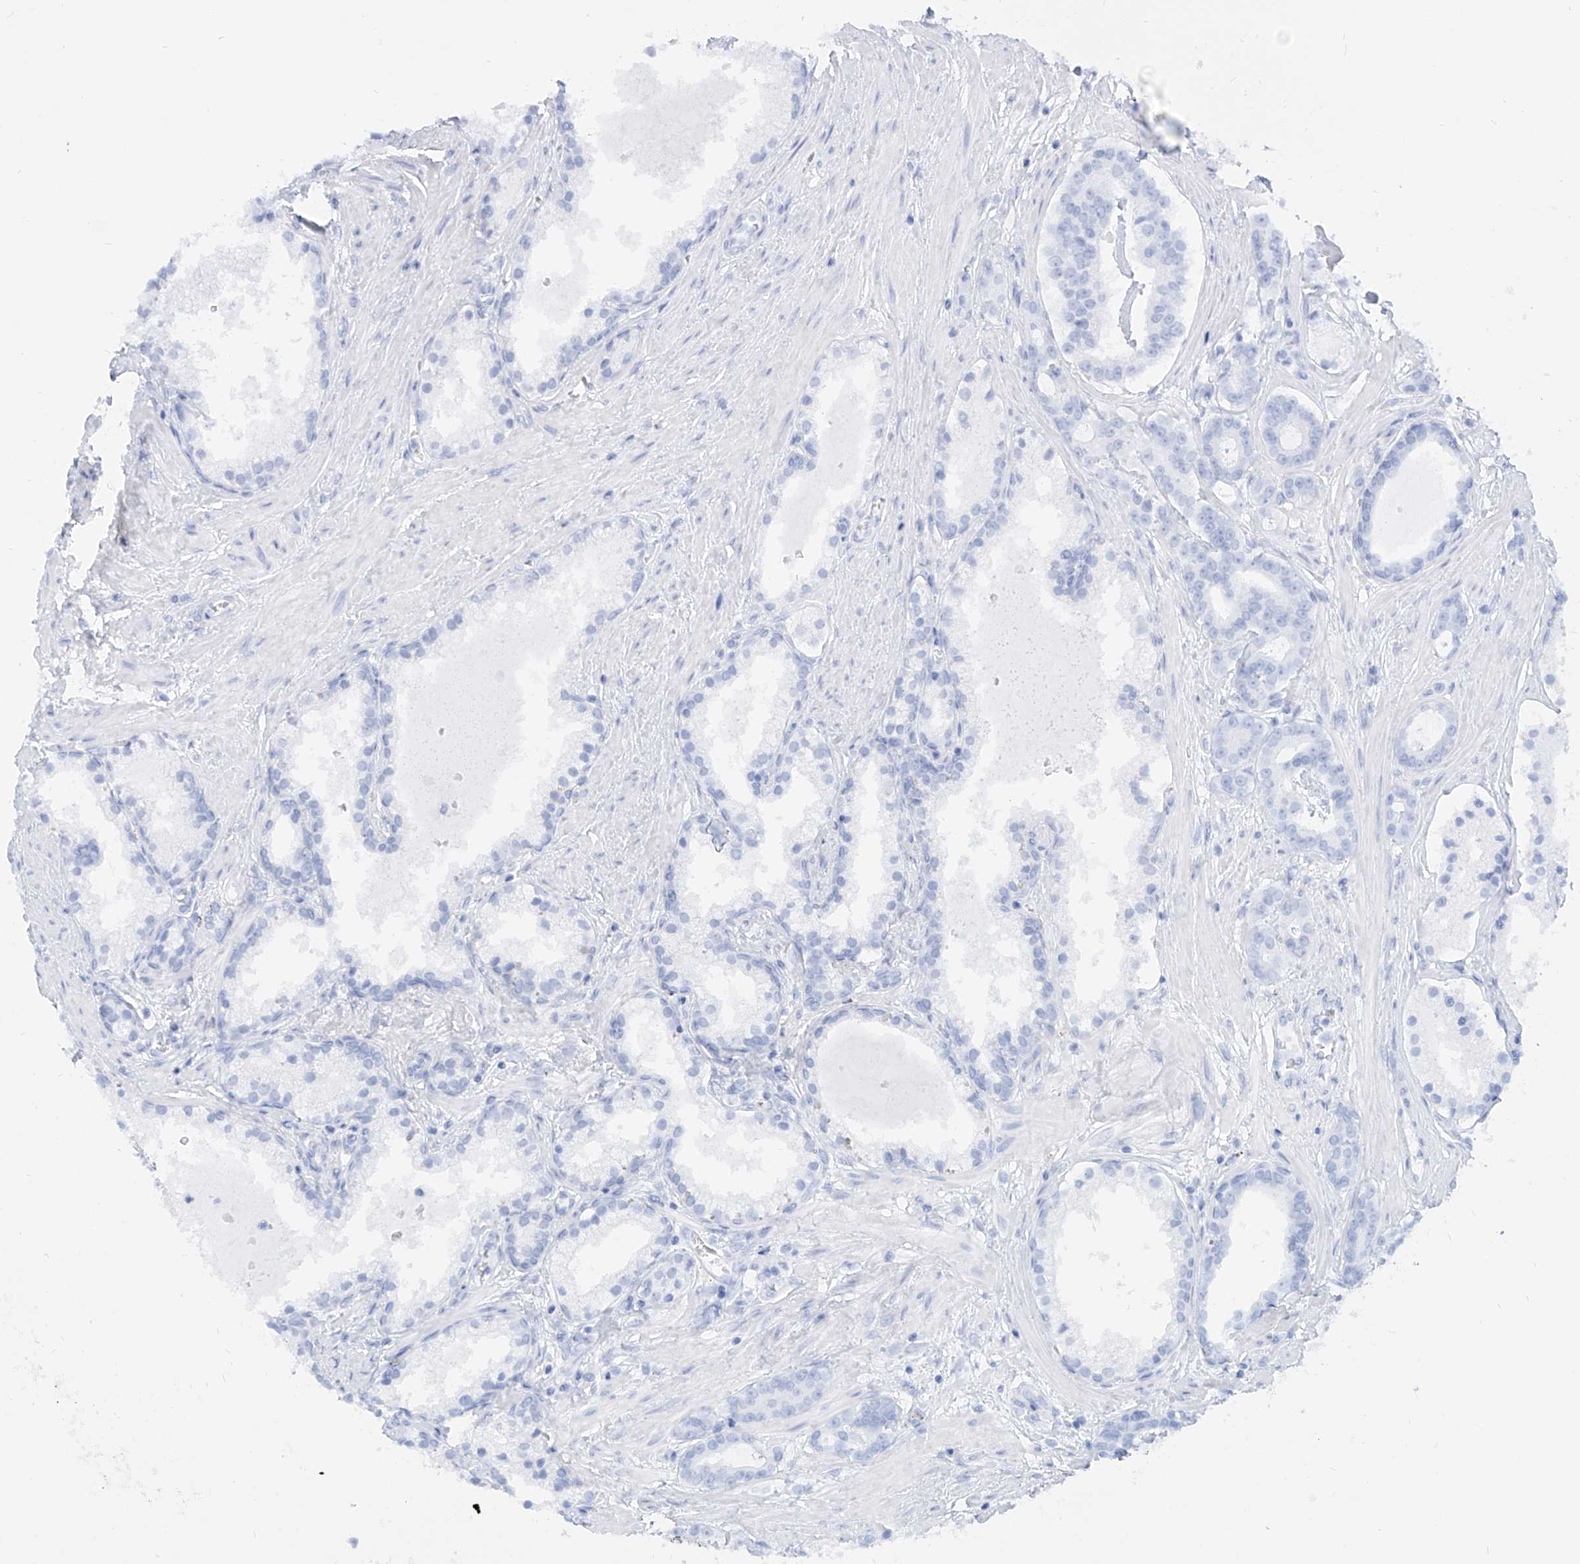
{"staining": {"intensity": "negative", "quantity": "none", "location": "none"}, "tissue": "prostate cancer", "cell_type": "Tumor cells", "image_type": "cancer", "snomed": [{"axis": "morphology", "description": "Adenocarcinoma, High grade"}, {"axis": "topography", "description": "Prostate"}], "caption": "This is a histopathology image of IHC staining of prostate cancer, which shows no staining in tumor cells.", "gene": "PDXK", "patient": {"sex": "male", "age": 58}}